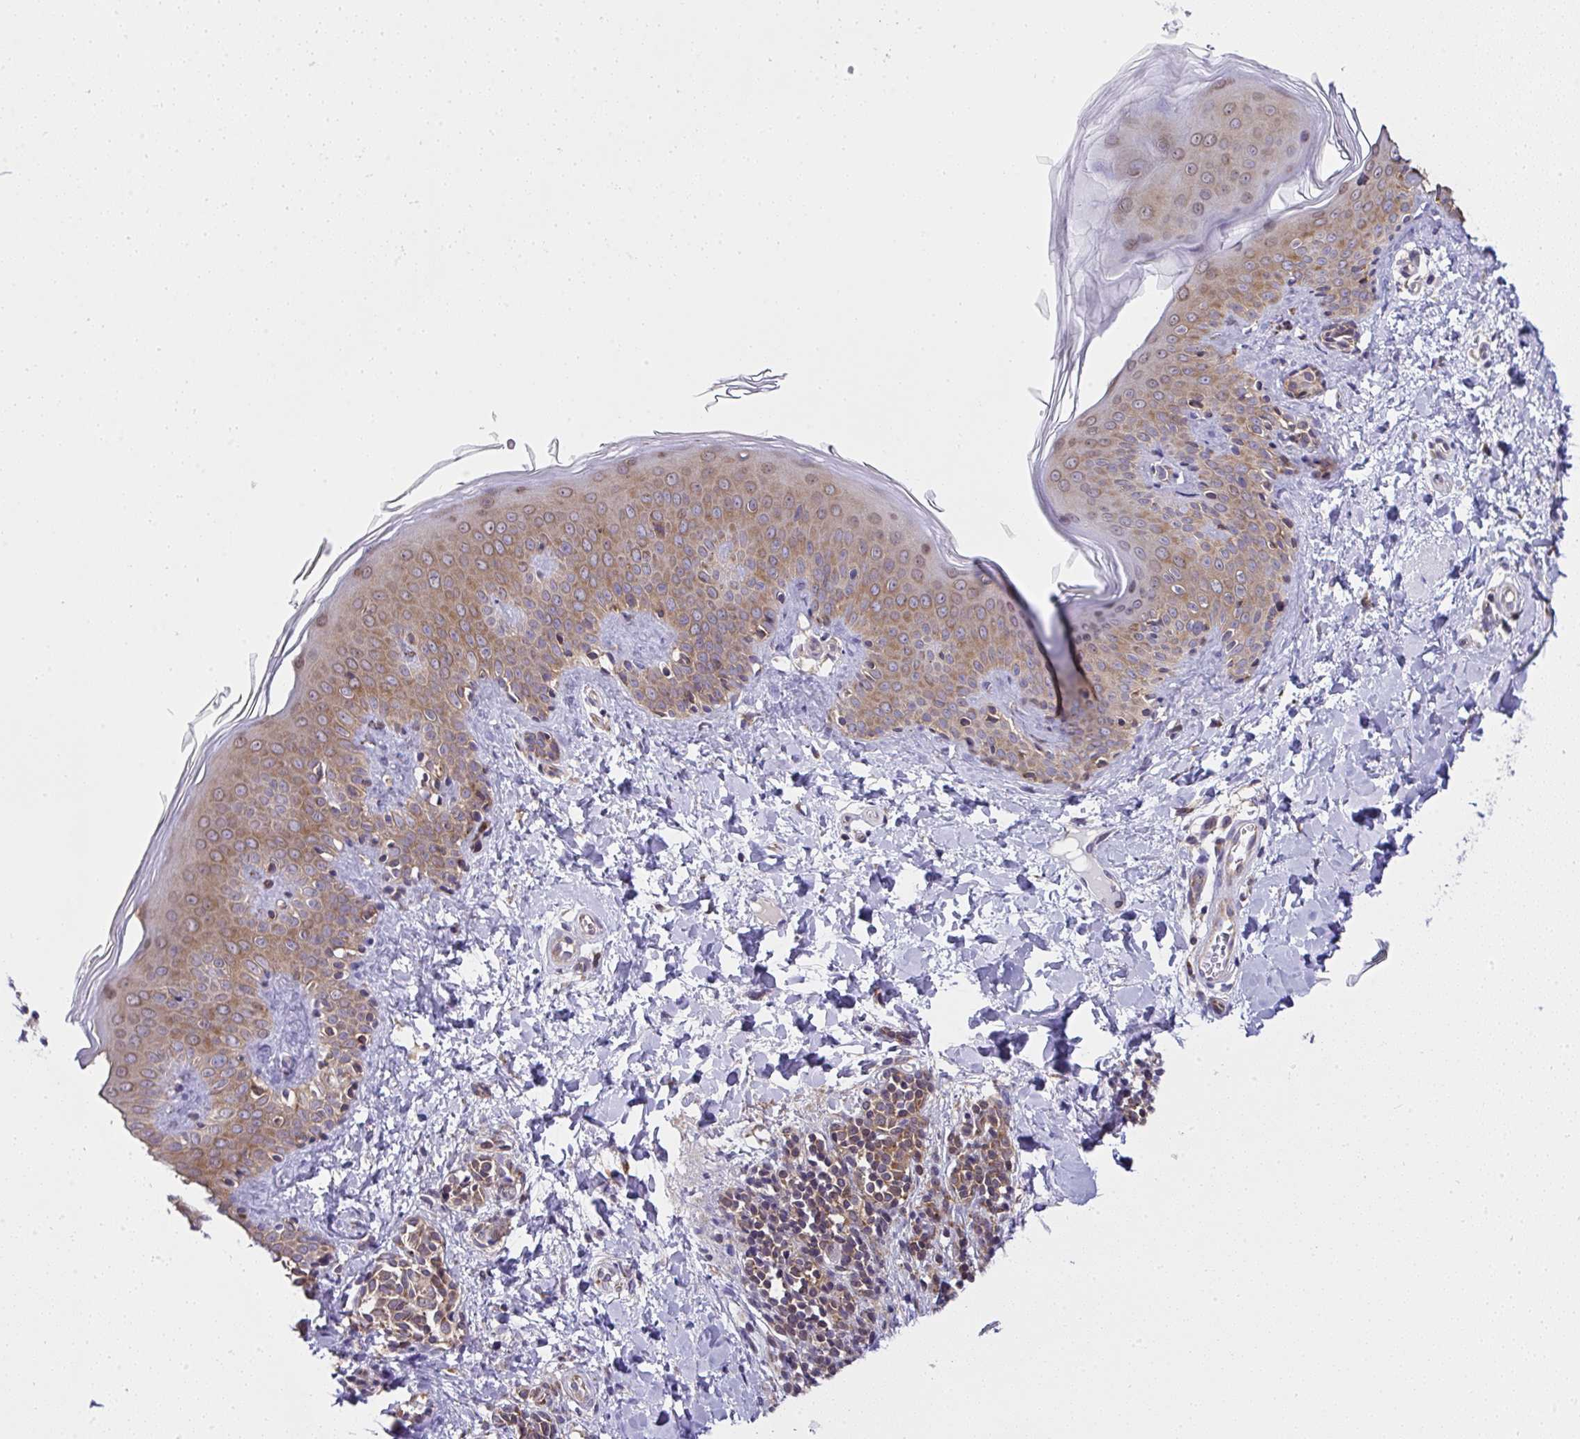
{"staining": {"intensity": "moderate", "quantity": ">75%", "location": "cytoplasmic/membranous"}, "tissue": "skin", "cell_type": "Fibroblasts", "image_type": "normal", "snomed": [{"axis": "morphology", "description": "Normal tissue, NOS"}, {"axis": "topography", "description": "Skin"}], "caption": "Immunohistochemistry histopathology image of normal human skin stained for a protein (brown), which demonstrates medium levels of moderate cytoplasmic/membranous staining in approximately >75% of fibroblasts.", "gene": "RPS7", "patient": {"sex": "male", "age": 16}}